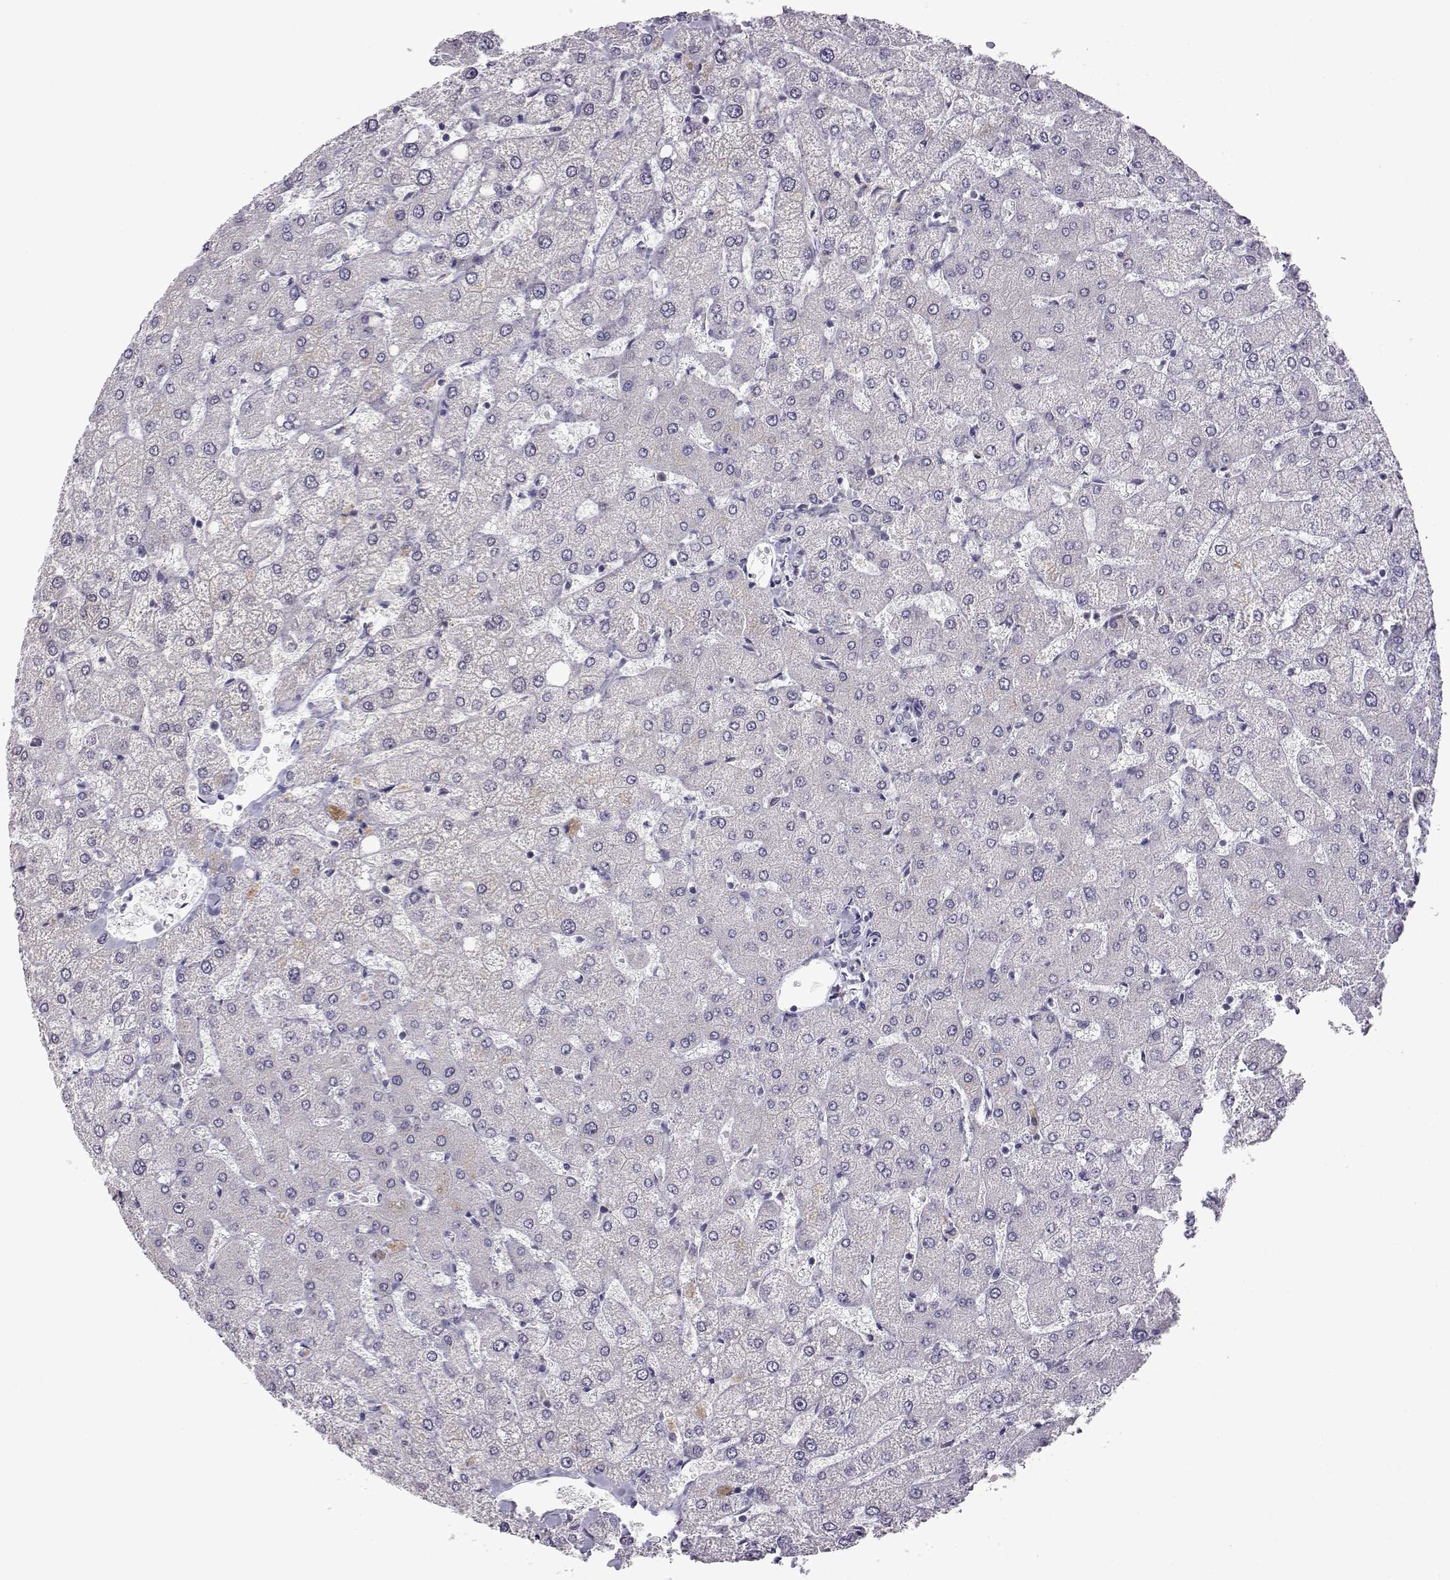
{"staining": {"intensity": "negative", "quantity": "none", "location": "none"}, "tissue": "liver", "cell_type": "Cholangiocytes", "image_type": "normal", "snomed": [{"axis": "morphology", "description": "Normal tissue, NOS"}, {"axis": "topography", "description": "Liver"}], "caption": "An IHC image of benign liver is shown. There is no staining in cholangiocytes of liver. (DAB IHC with hematoxylin counter stain).", "gene": "VGF", "patient": {"sex": "female", "age": 54}}